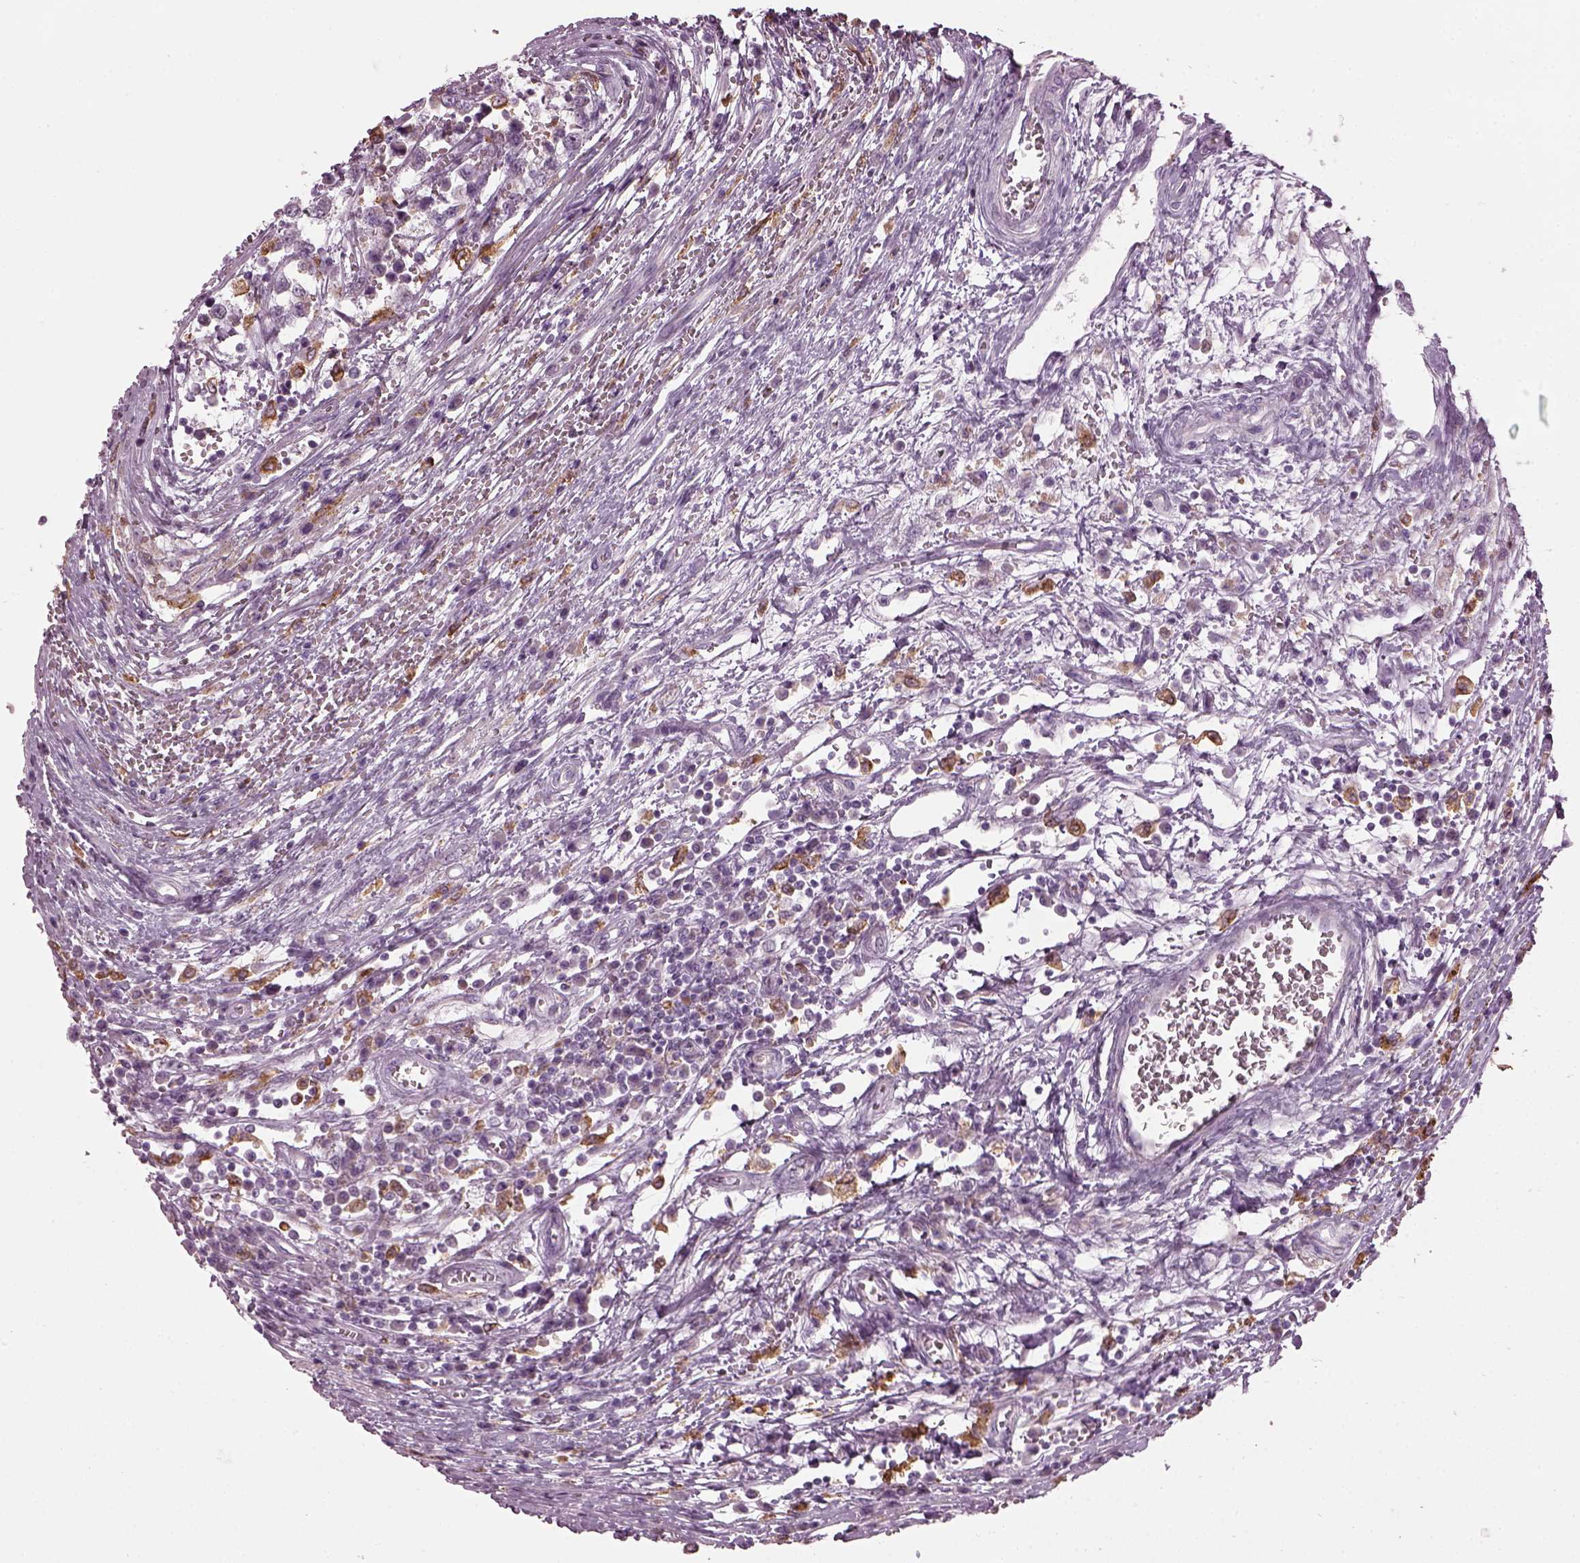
{"staining": {"intensity": "negative", "quantity": "none", "location": "none"}, "tissue": "testis cancer", "cell_type": "Tumor cells", "image_type": "cancer", "snomed": [{"axis": "morphology", "description": "Normal tissue, NOS"}, {"axis": "morphology", "description": "Seminoma, NOS"}, {"axis": "topography", "description": "Testis"}, {"axis": "topography", "description": "Epididymis"}], "caption": "Immunohistochemistry (IHC) image of neoplastic tissue: testis cancer stained with DAB (3,3'-diaminobenzidine) exhibits no significant protein staining in tumor cells.", "gene": "TMEM231", "patient": {"sex": "male", "age": 34}}